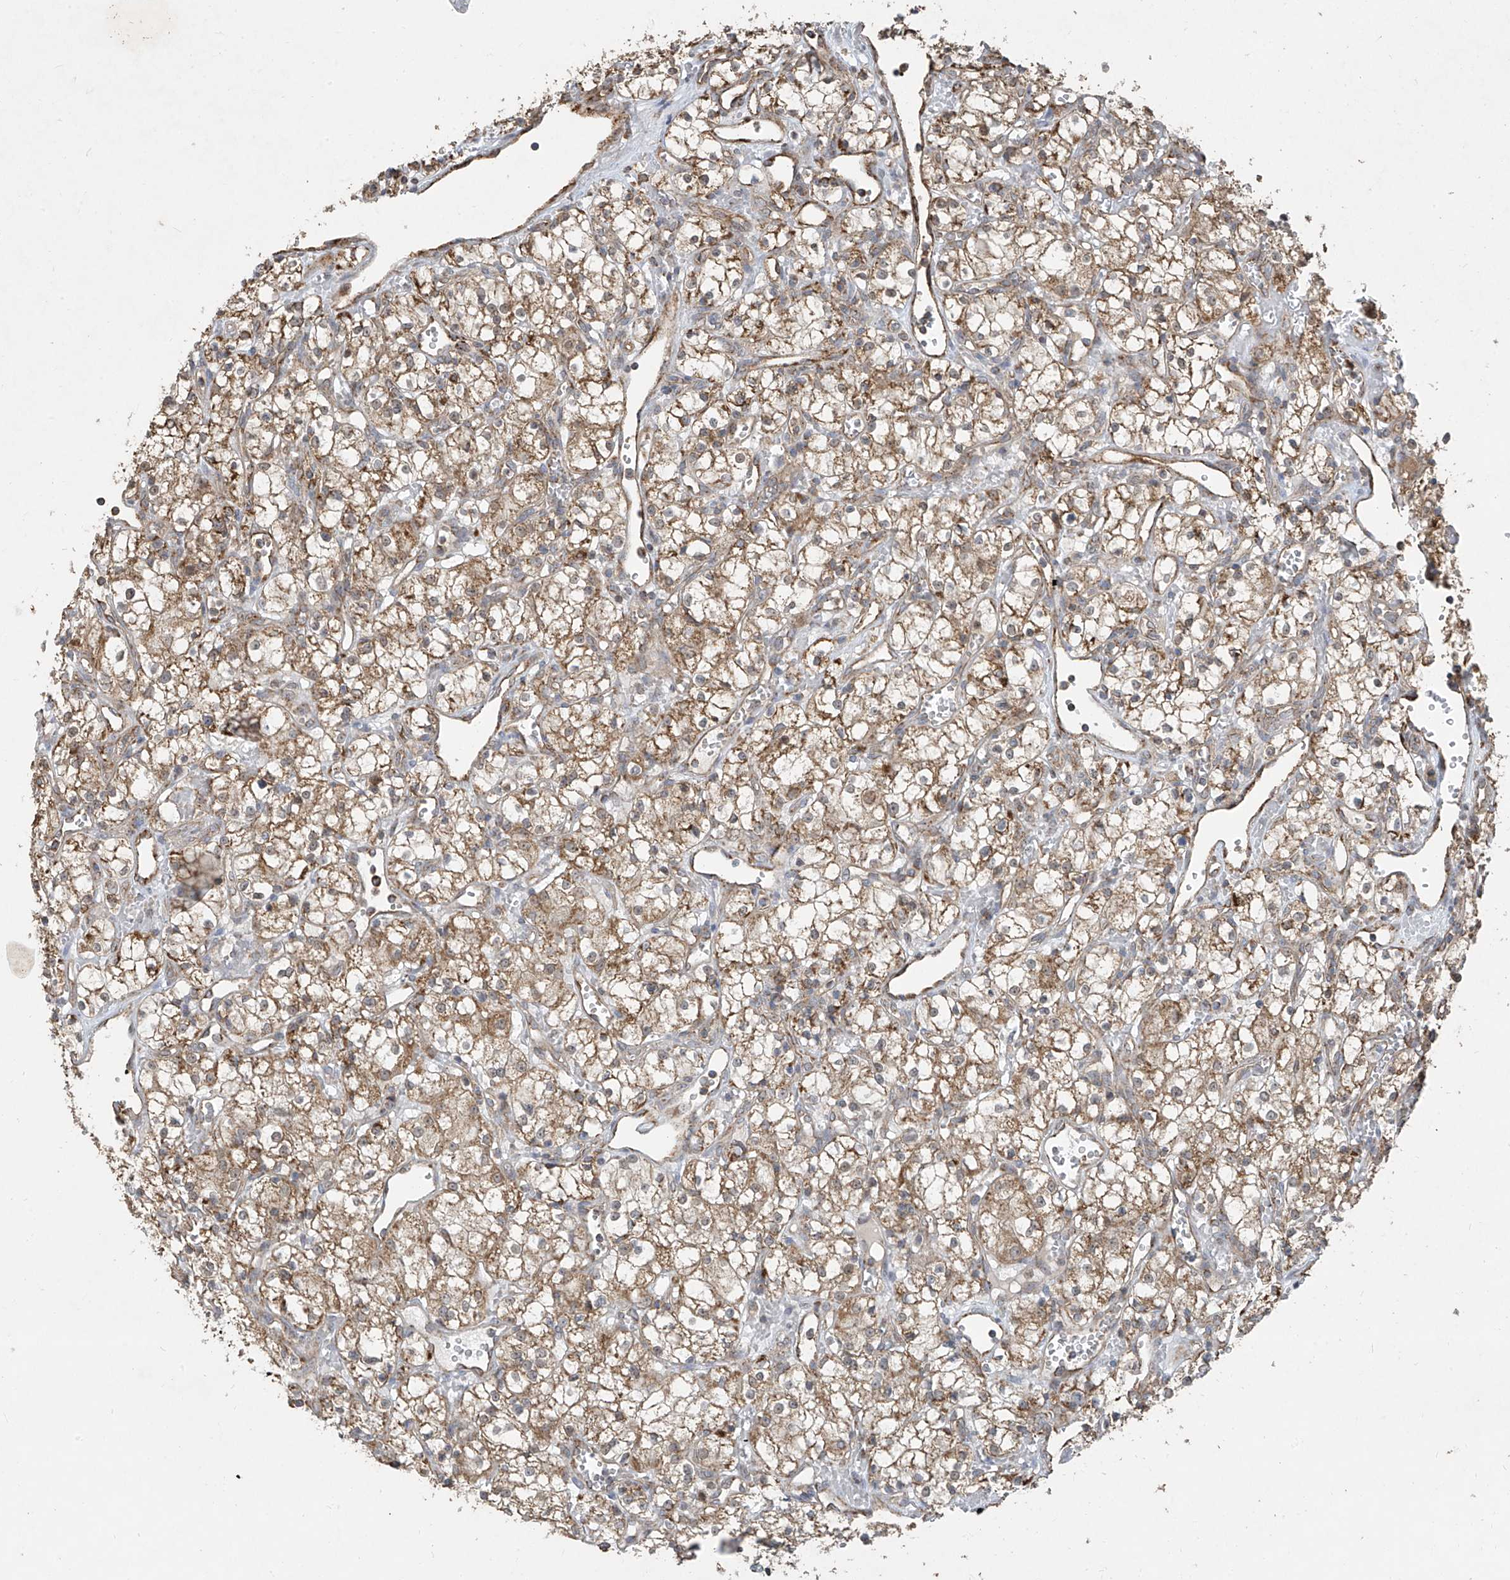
{"staining": {"intensity": "moderate", "quantity": ">75%", "location": "cytoplasmic/membranous"}, "tissue": "renal cancer", "cell_type": "Tumor cells", "image_type": "cancer", "snomed": [{"axis": "morphology", "description": "Adenocarcinoma, NOS"}, {"axis": "topography", "description": "Kidney"}], "caption": "IHC micrograph of neoplastic tissue: human renal cancer stained using IHC shows medium levels of moderate protein expression localized specifically in the cytoplasmic/membranous of tumor cells, appearing as a cytoplasmic/membranous brown color.", "gene": "UQCC1", "patient": {"sex": "male", "age": 59}}